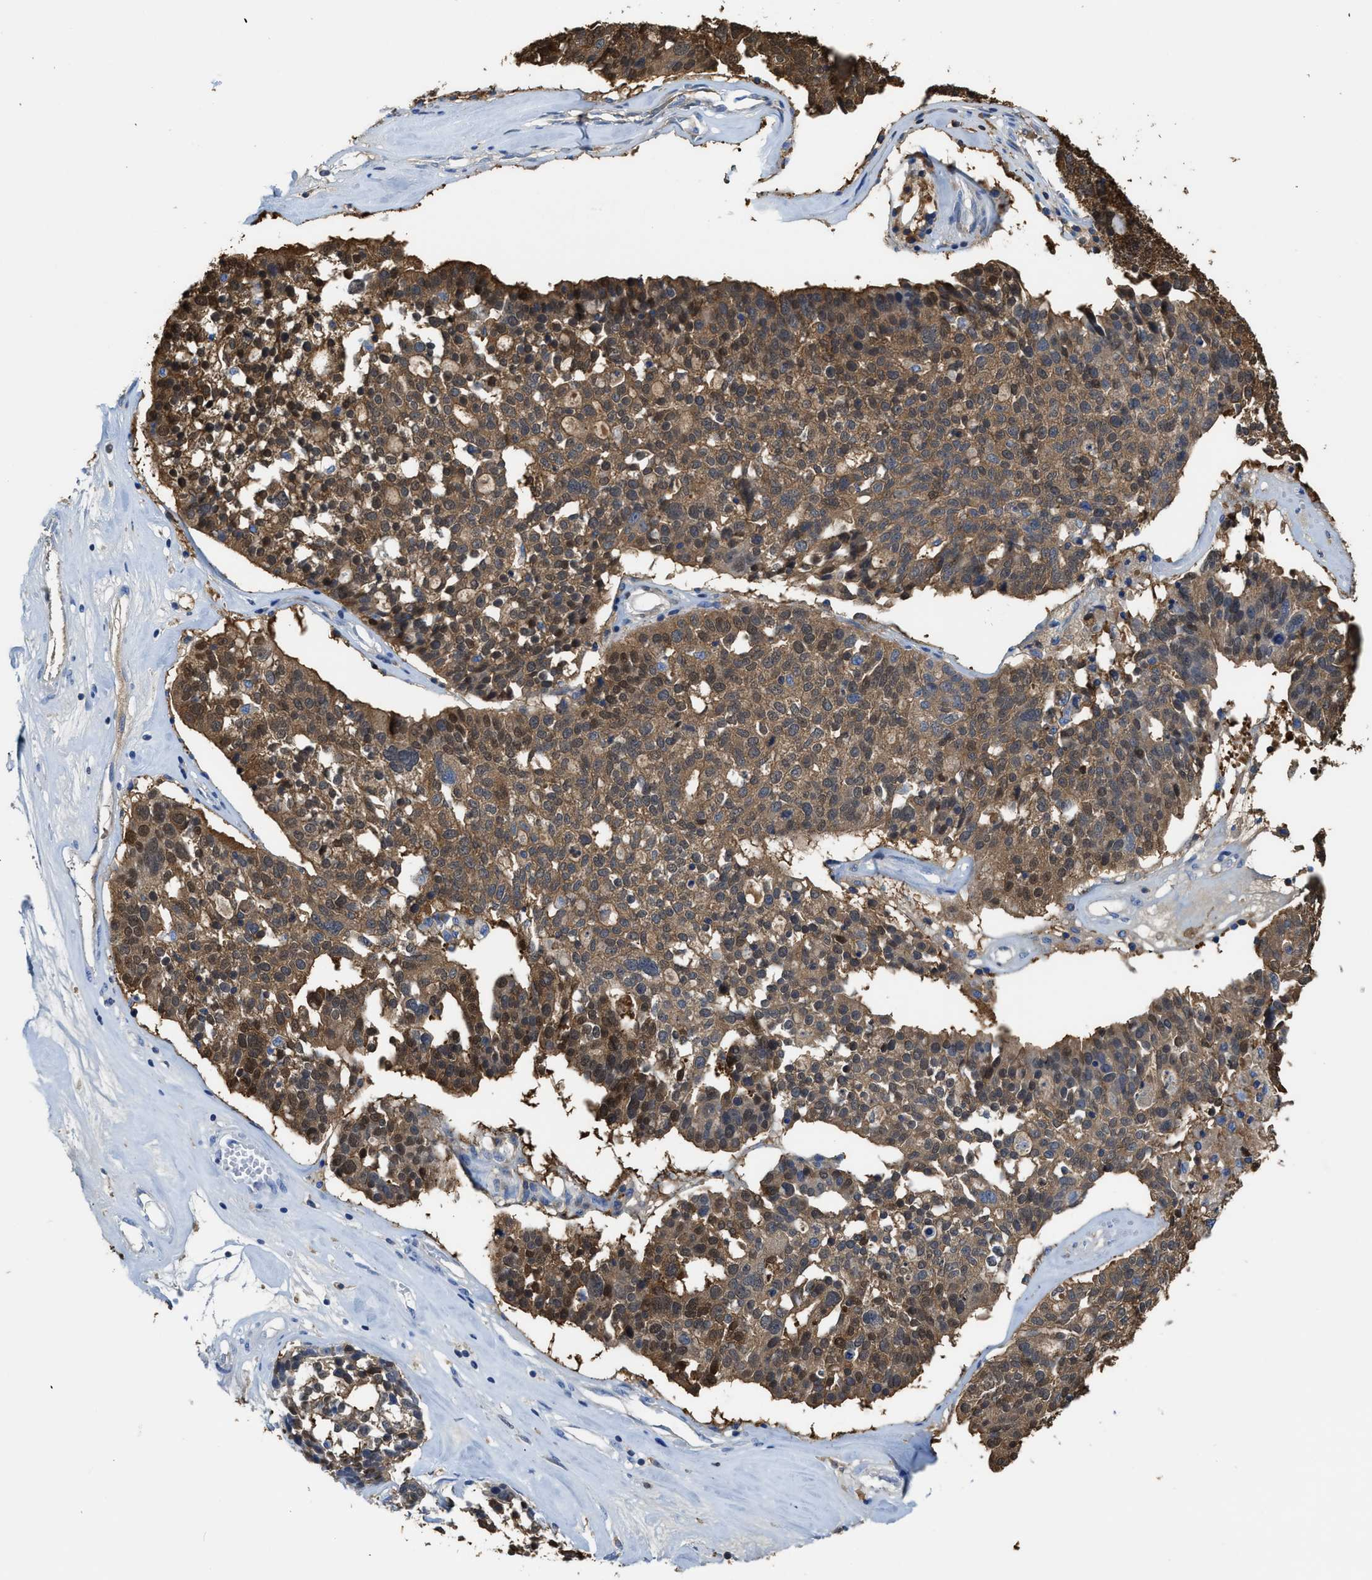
{"staining": {"intensity": "moderate", "quantity": ">75%", "location": "cytoplasmic/membranous"}, "tissue": "ovarian cancer", "cell_type": "Tumor cells", "image_type": "cancer", "snomed": [{"axis": "morphology", "description": "Cystadenocarcinoma, serous, NOS"}, {"axis": "topography", "description": "Ovary"}], "caption": "This is an image of IHC staining of serous cystadenocarcinoma (ovarian), which shows moderate positivity in the cytoplasmic/membranous of tumor cells.", "gene": "ASS1", "patient": {"sex": "female", "age": 59}}